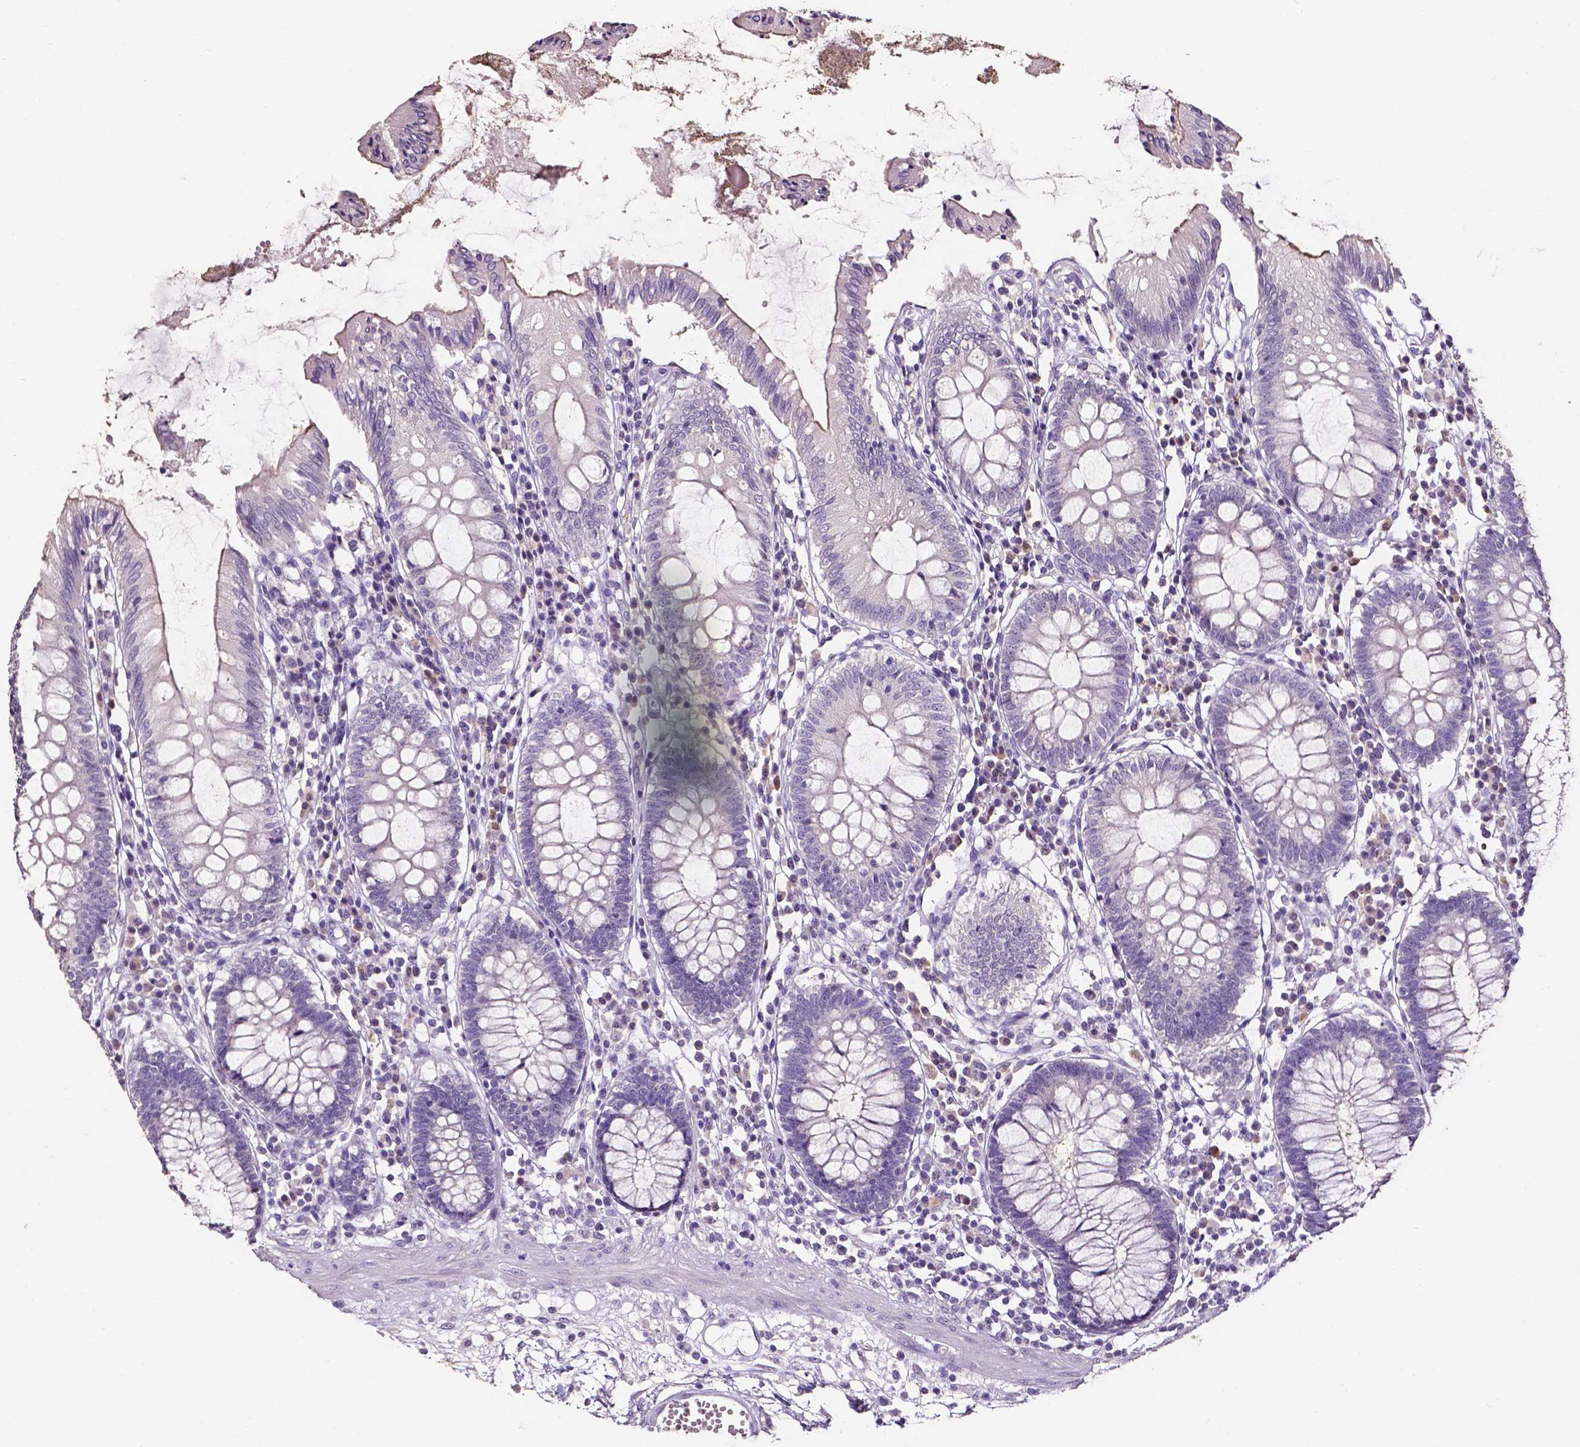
{"staining": {"intensity": "negative", "quantity": "none", "location": "none"}, "tissue": "colon", "cell_type": "Endothelial cells", "image_type": "normal", "snomed": [{"axis": "morphology", "description": "Normal tissue, NOS"}, {"axis": "morphology", "description": "Adenocarcinoma, NOS"}, {"axis": "topography", "description": "Colon"}], "caption": "Endothelial cells show no significant positivity in unremarkable colon.", "gene": "PSAT1", "patient": {"sex": "male", "age": 83}}